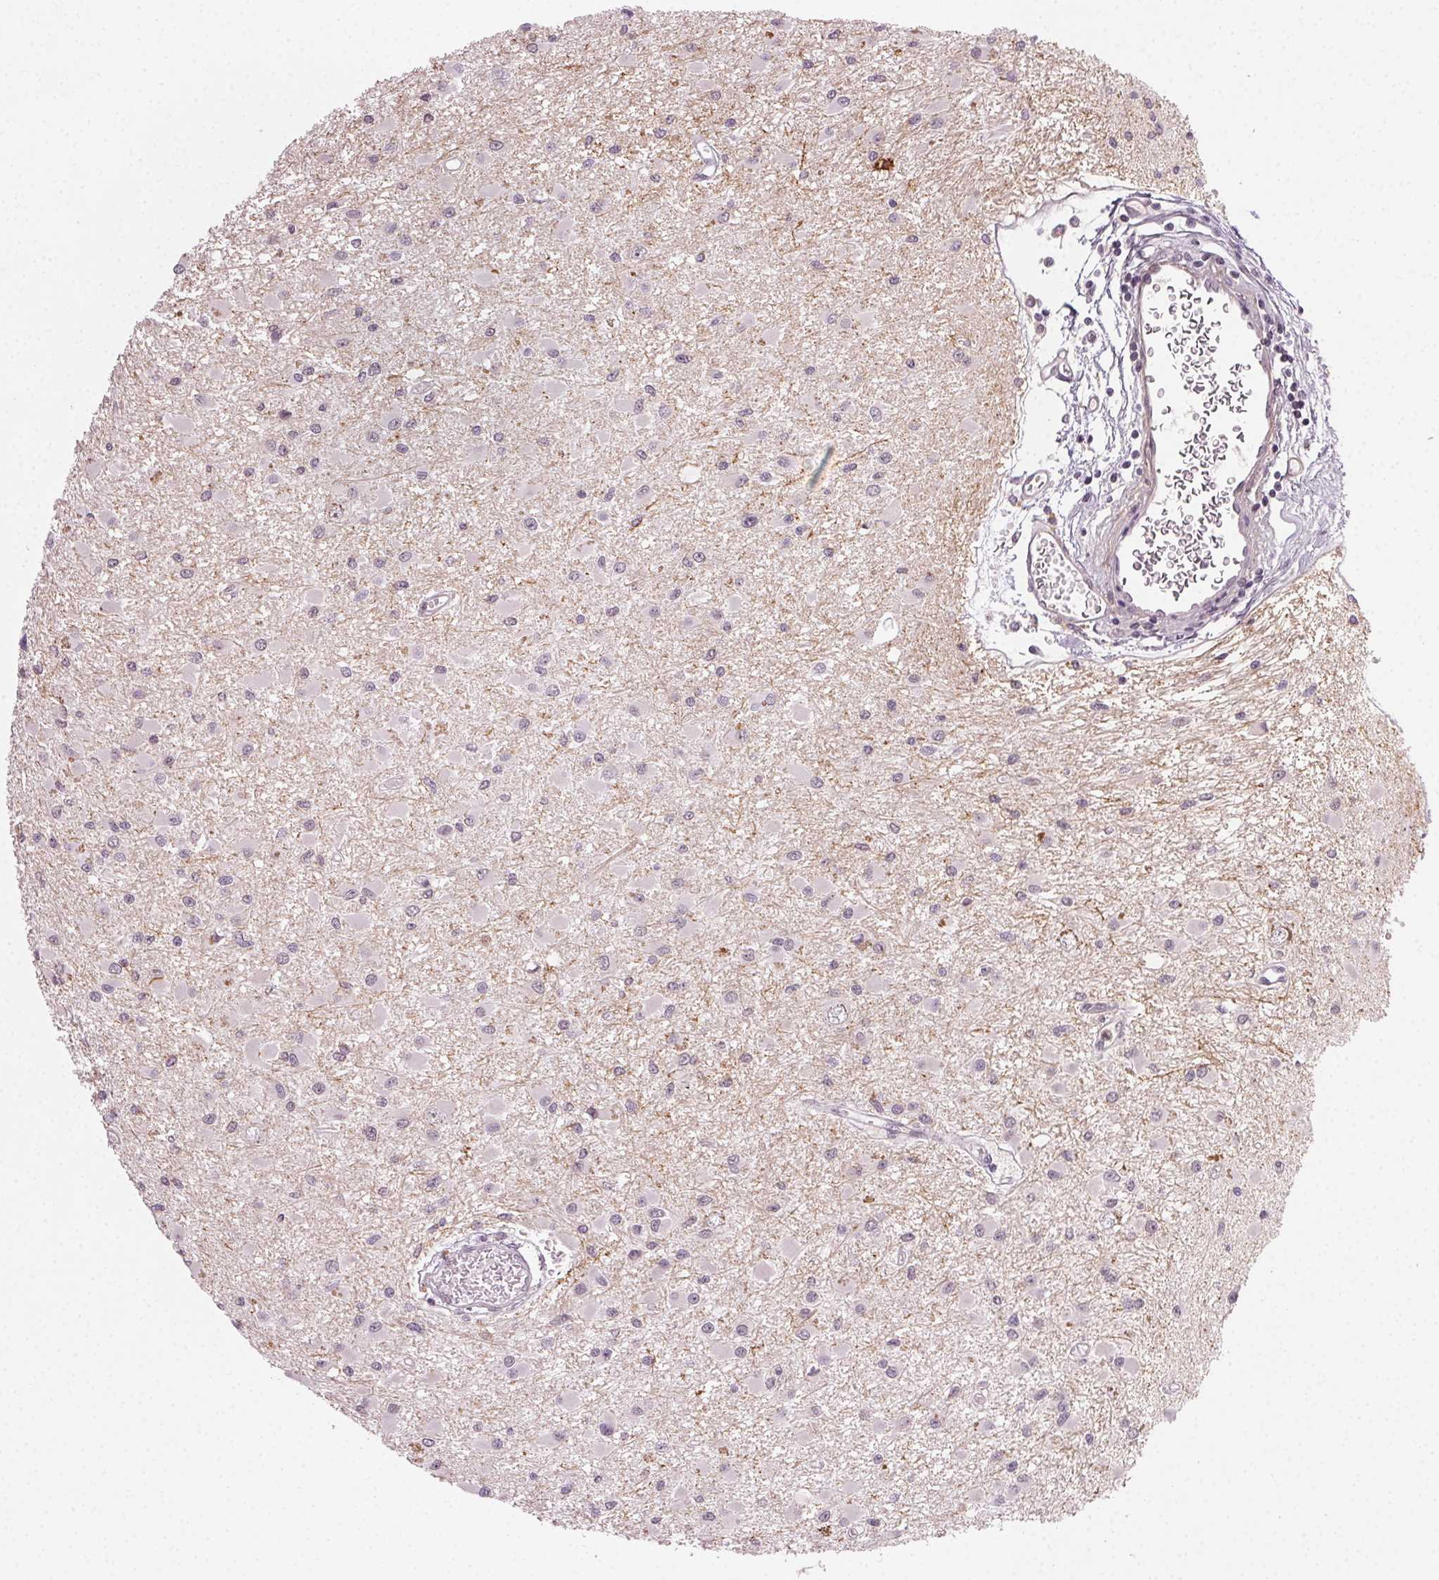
{"staining": {"intensity": "negative", "quantity": "none", "location": "none"}, "tissue": "glioma", "cell_type": "Tumor cells", "image_type": "cancer", "snomed": [{"axis": "morphology", "description": "Glioma, malignant, High grade"}, {"axis": "topography", "description": "Brain"}], "caption": "A micrograph of human malignant glioma (high-grade) is negative for staining in tumor cells.", "gene": "TUB", "patient": {"sex": "male", "age": 54}}